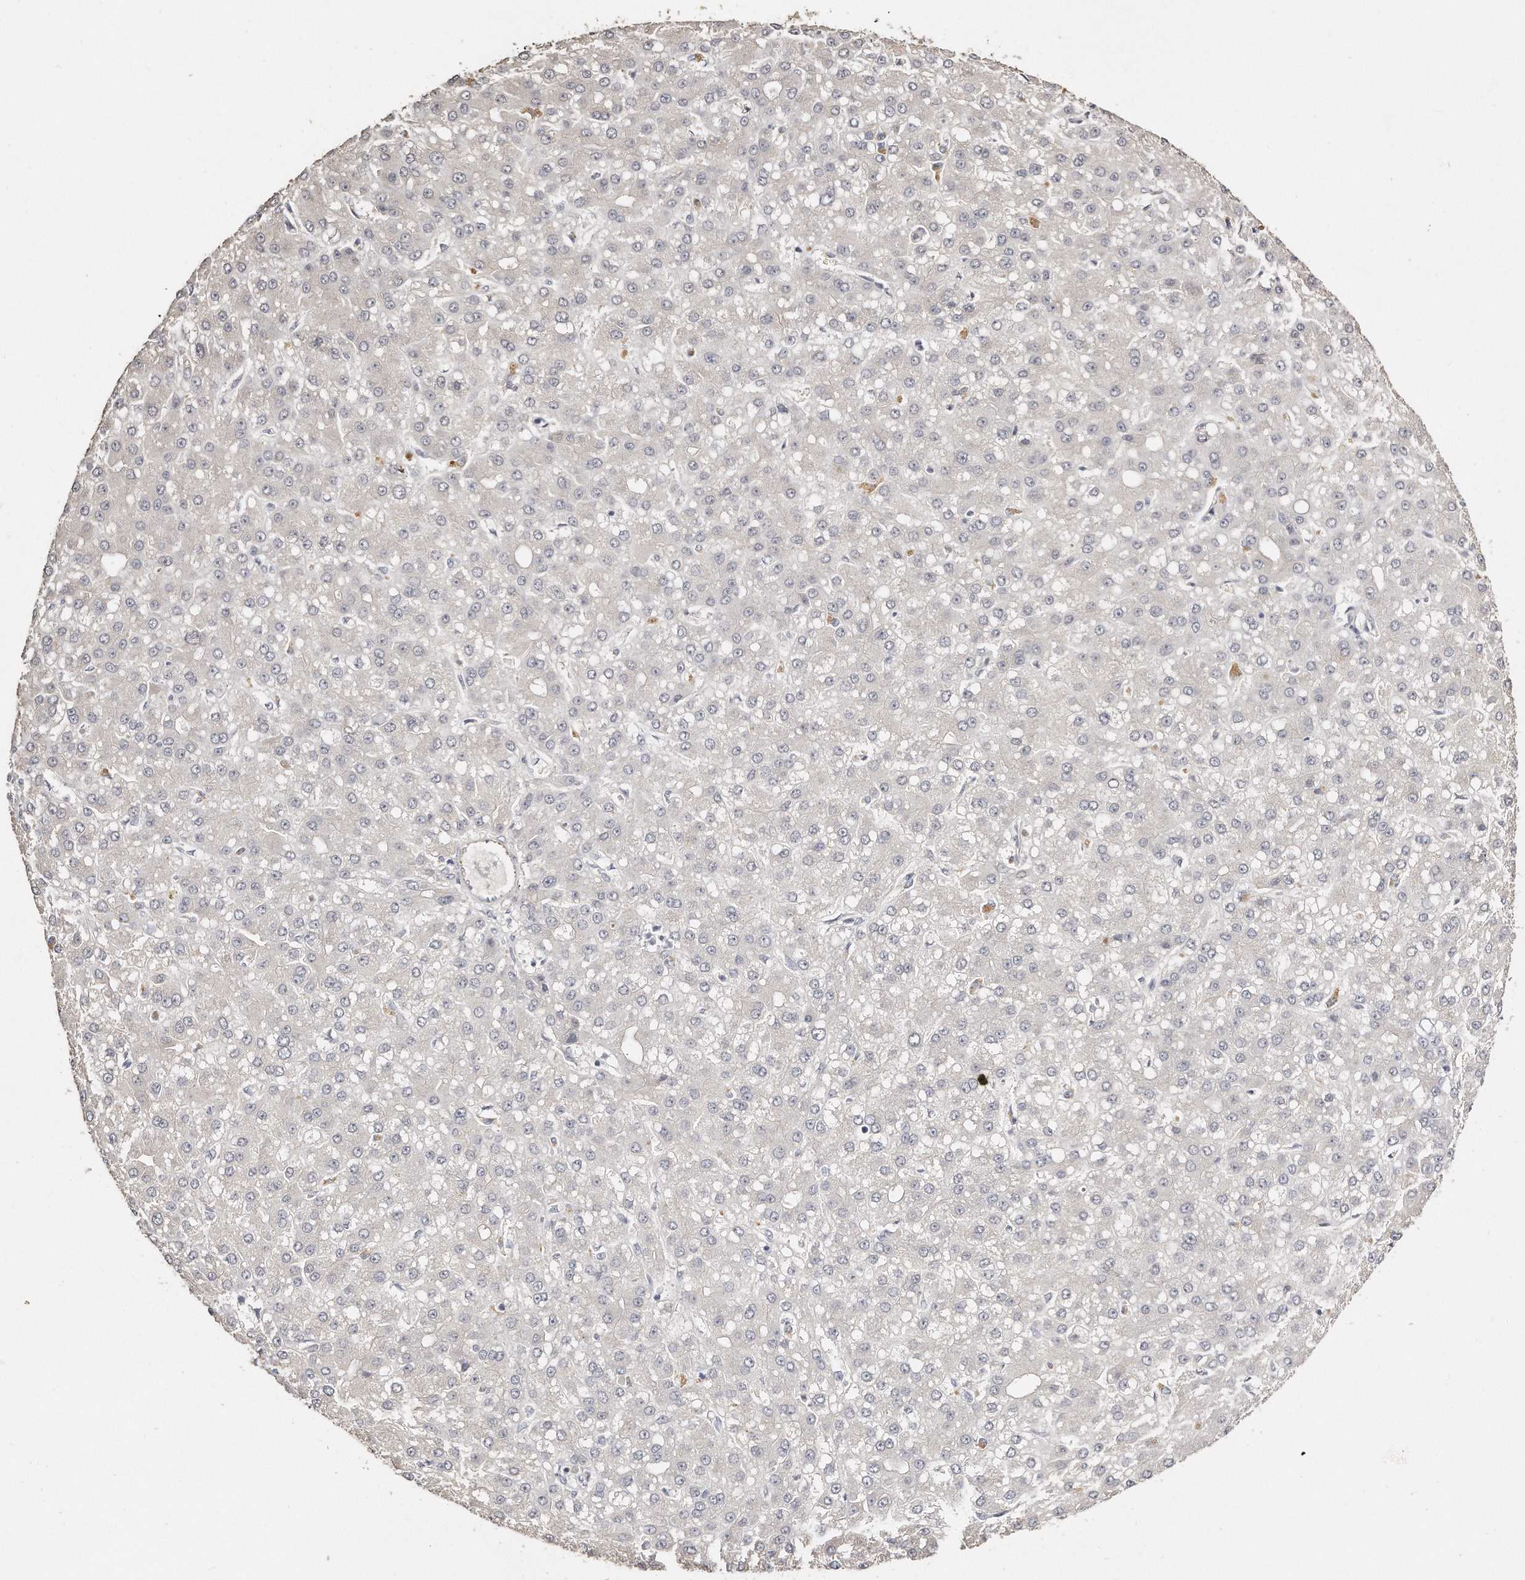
{"staining": {"intensity": "weak", "quantity": "<25%", "location": "cytoplasmic/membranous"}, "tissue": "liver cancer", "cell_type": "Tumor cells", "image_type": "cancer", "snomed": [{"axis": "morphology", "description": "Carcinoma, Hepatocellular, NOS"}, {"axis": "topography", "description": "Liver"}], "caption": "DAB immunohistochemical staining of liver cancer reveals no significant staining in tumor cells. (Brightfield microscopy of DAB (3,3'-diaminobenzidine) immunohistochemistry (IHC) at high magnification).", "gene": "ZYG11A", "patient": {"sex": "male", "age": 67}}